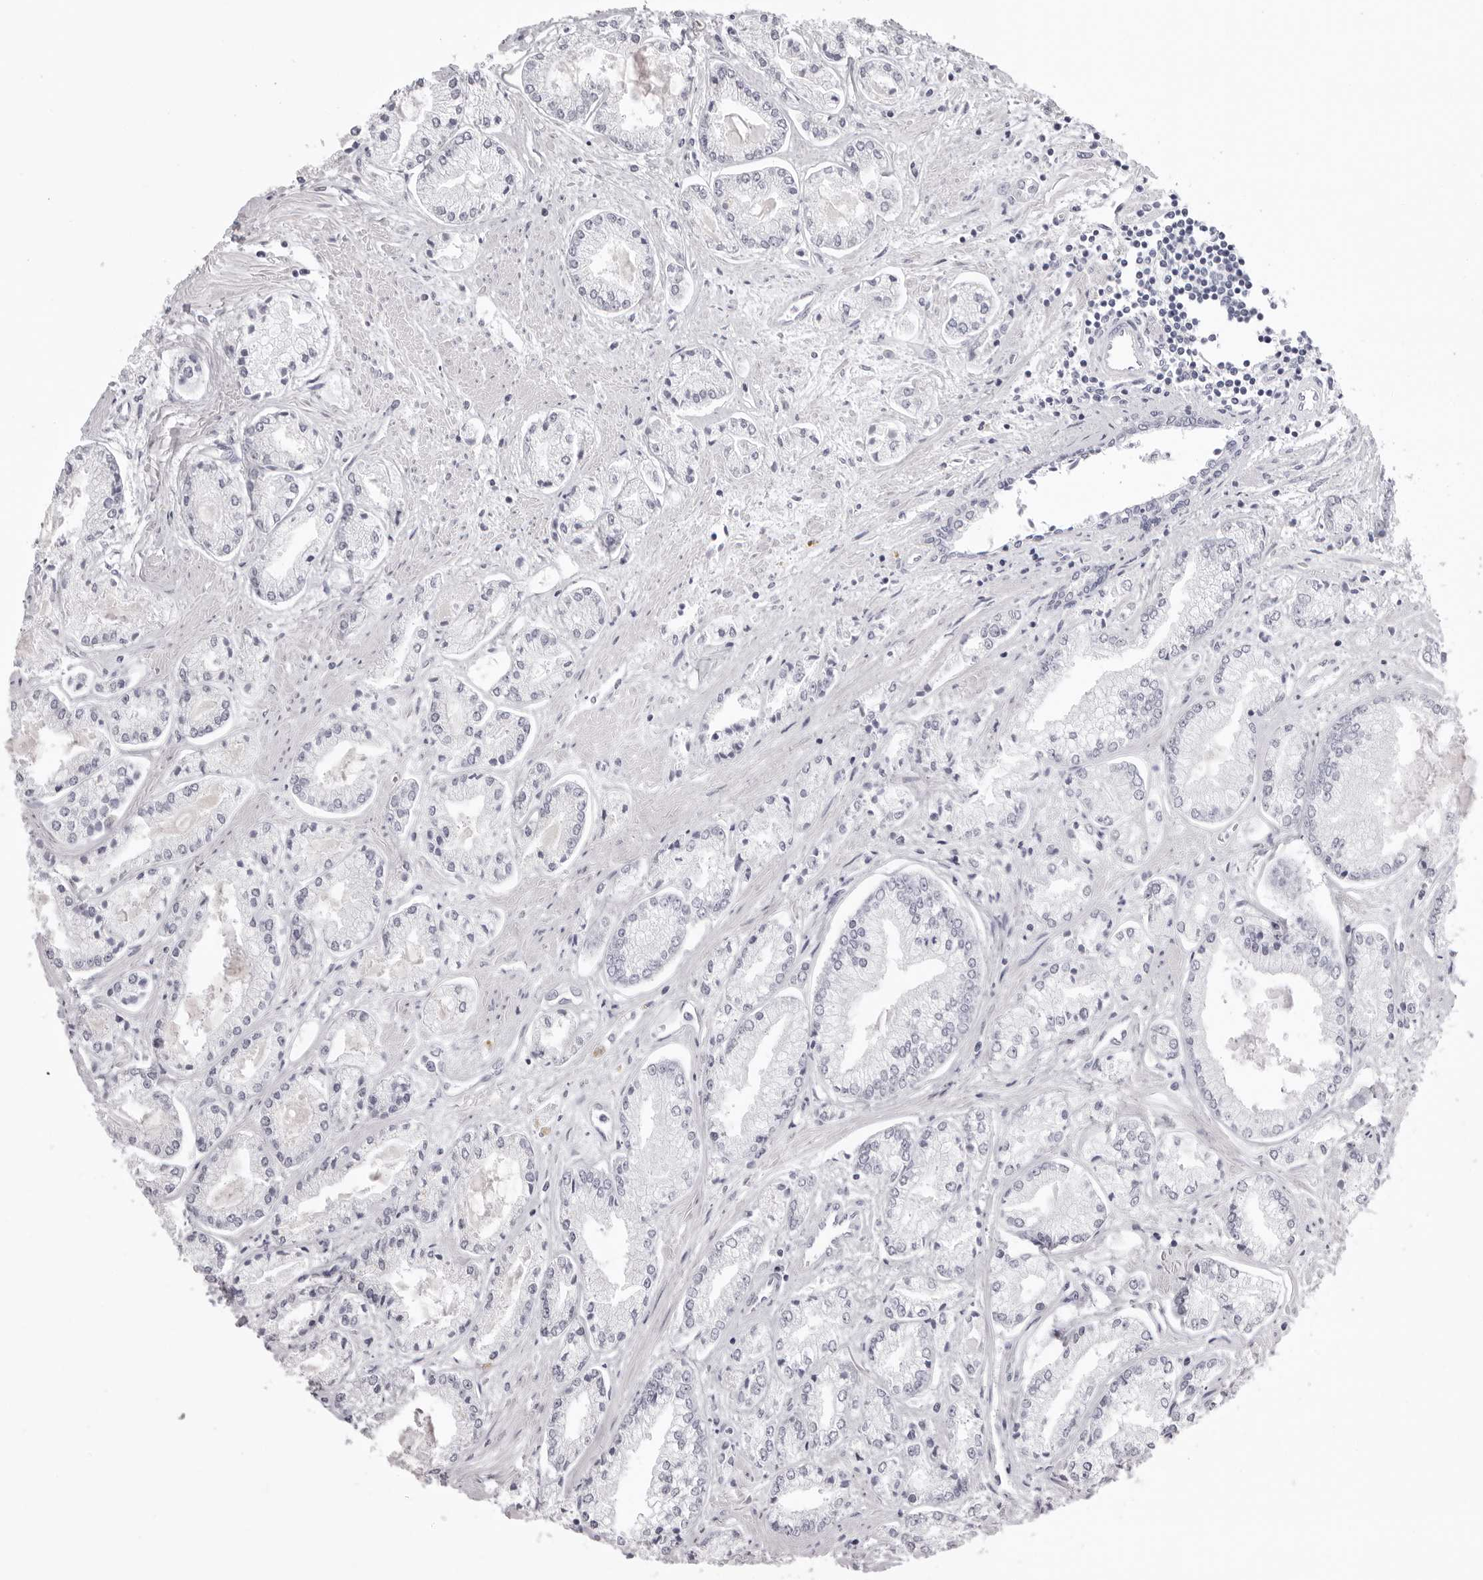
{"staining": {"intensity": "negative", "quantity": "none", "location": "none"}, "tissue": "prostate cancer", "cell_type": "Tumor cells", "image_type": "cancer", "snomed": [{"axis": "morphology", "description": "Adenocarcinoma, Low grade"}, {"axis": "topography", "description": "Prostate"}], "caption": "The histopathology image exhibits no significant positivity in tumor cells of prostate cancer.", "gene": "CST1", "patient": {"sex": "male", "age": 52}}